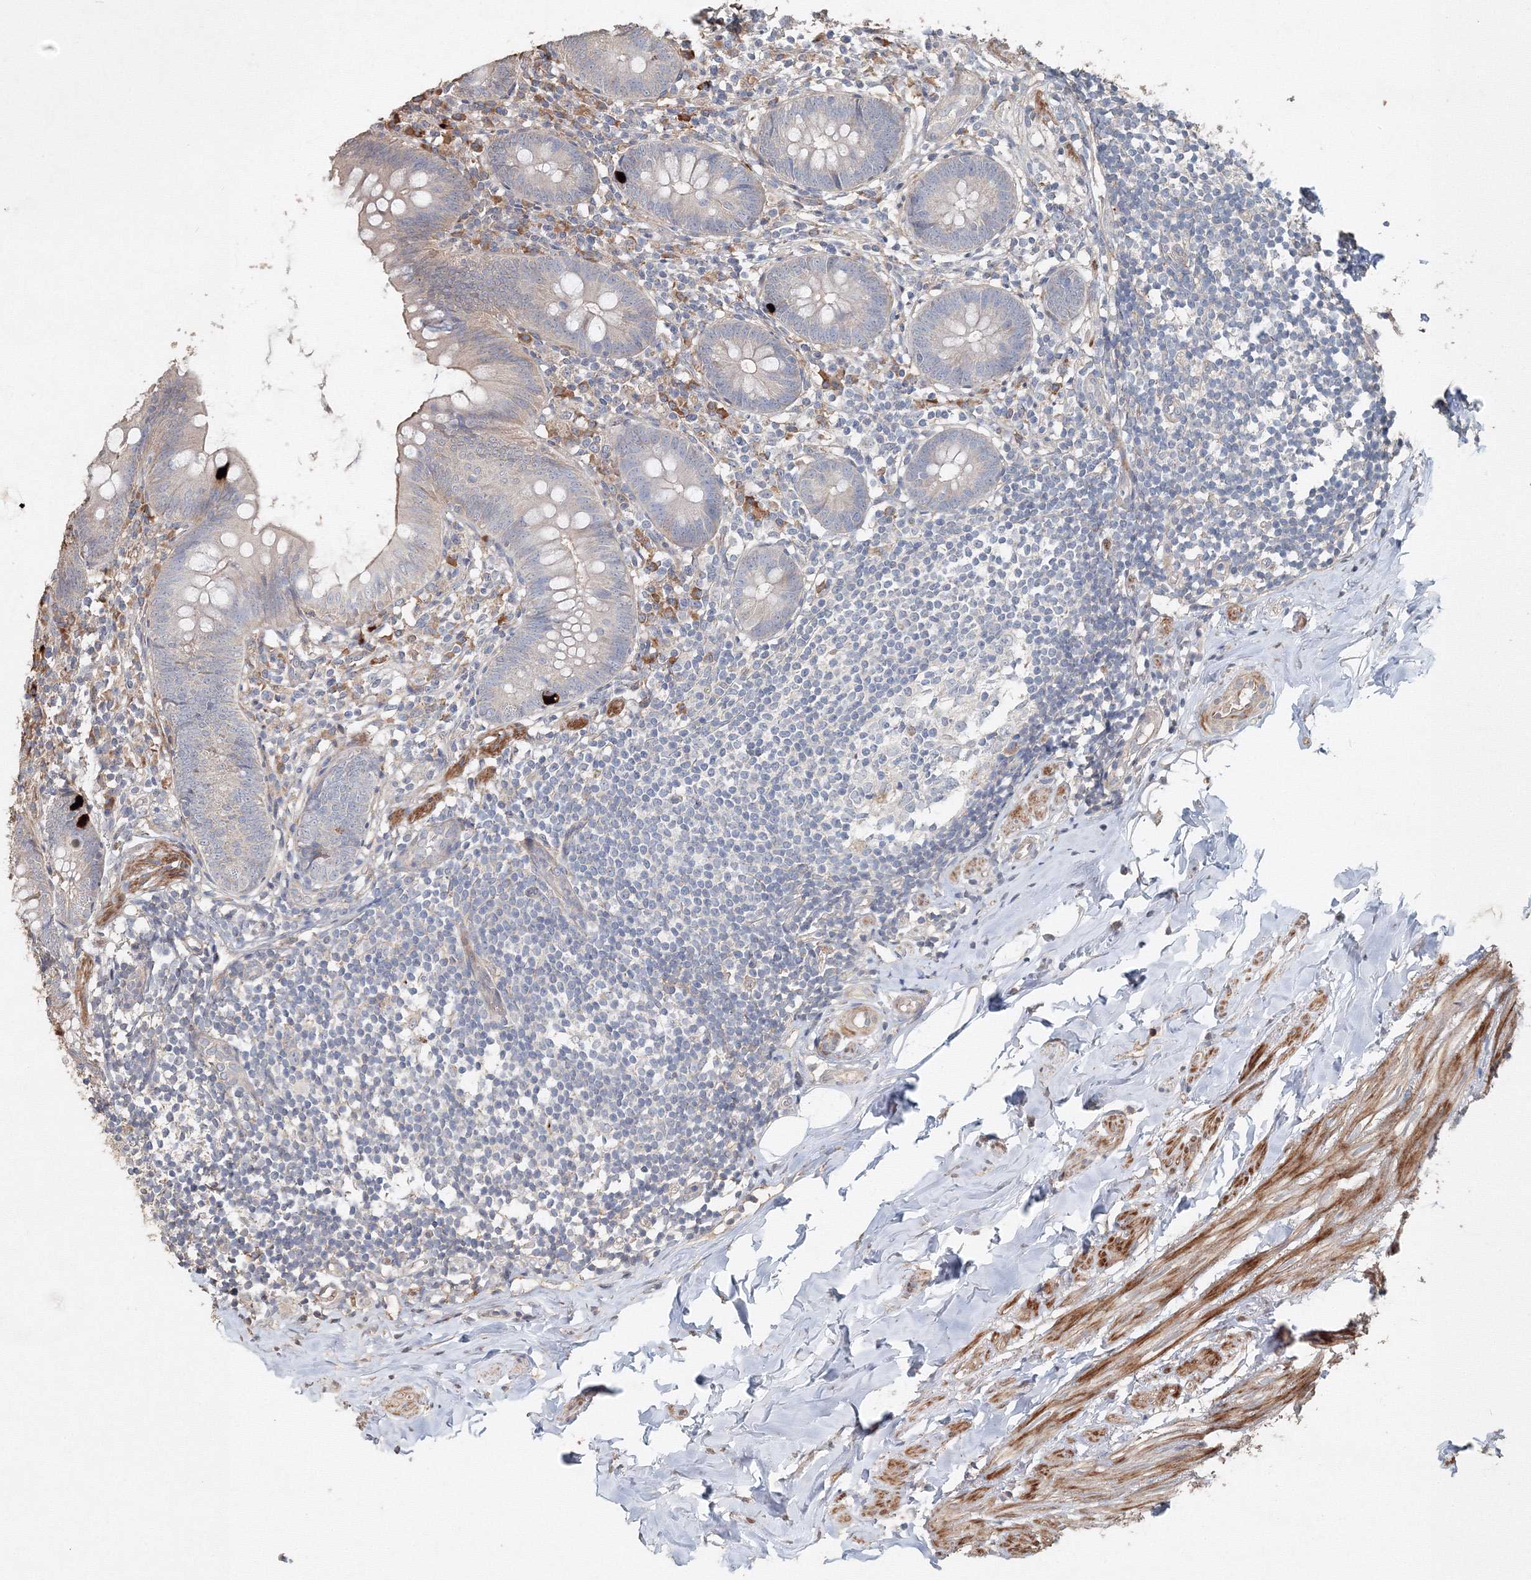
{"staining": {"intensity": "strong", "quantity": "<25%", "location": "cytoplasmic/membranous"}, "tissue": "appendix", "cell_type": "Glandular cells", "image_type": "normal", "snomed": [{"axis": "morphology", "description": "Normal tissue, NOS"}, {"axis": "topography", "description": "Appendix"}], "caption": "This photomicrograph displays immunohistochemistry staining of normal appendix, with medium strong cytoplasmic/membranous positivity in about <25% of glandular cells.", "gene": "NALF2", "patient": {"sex": "female", "age": 62}}